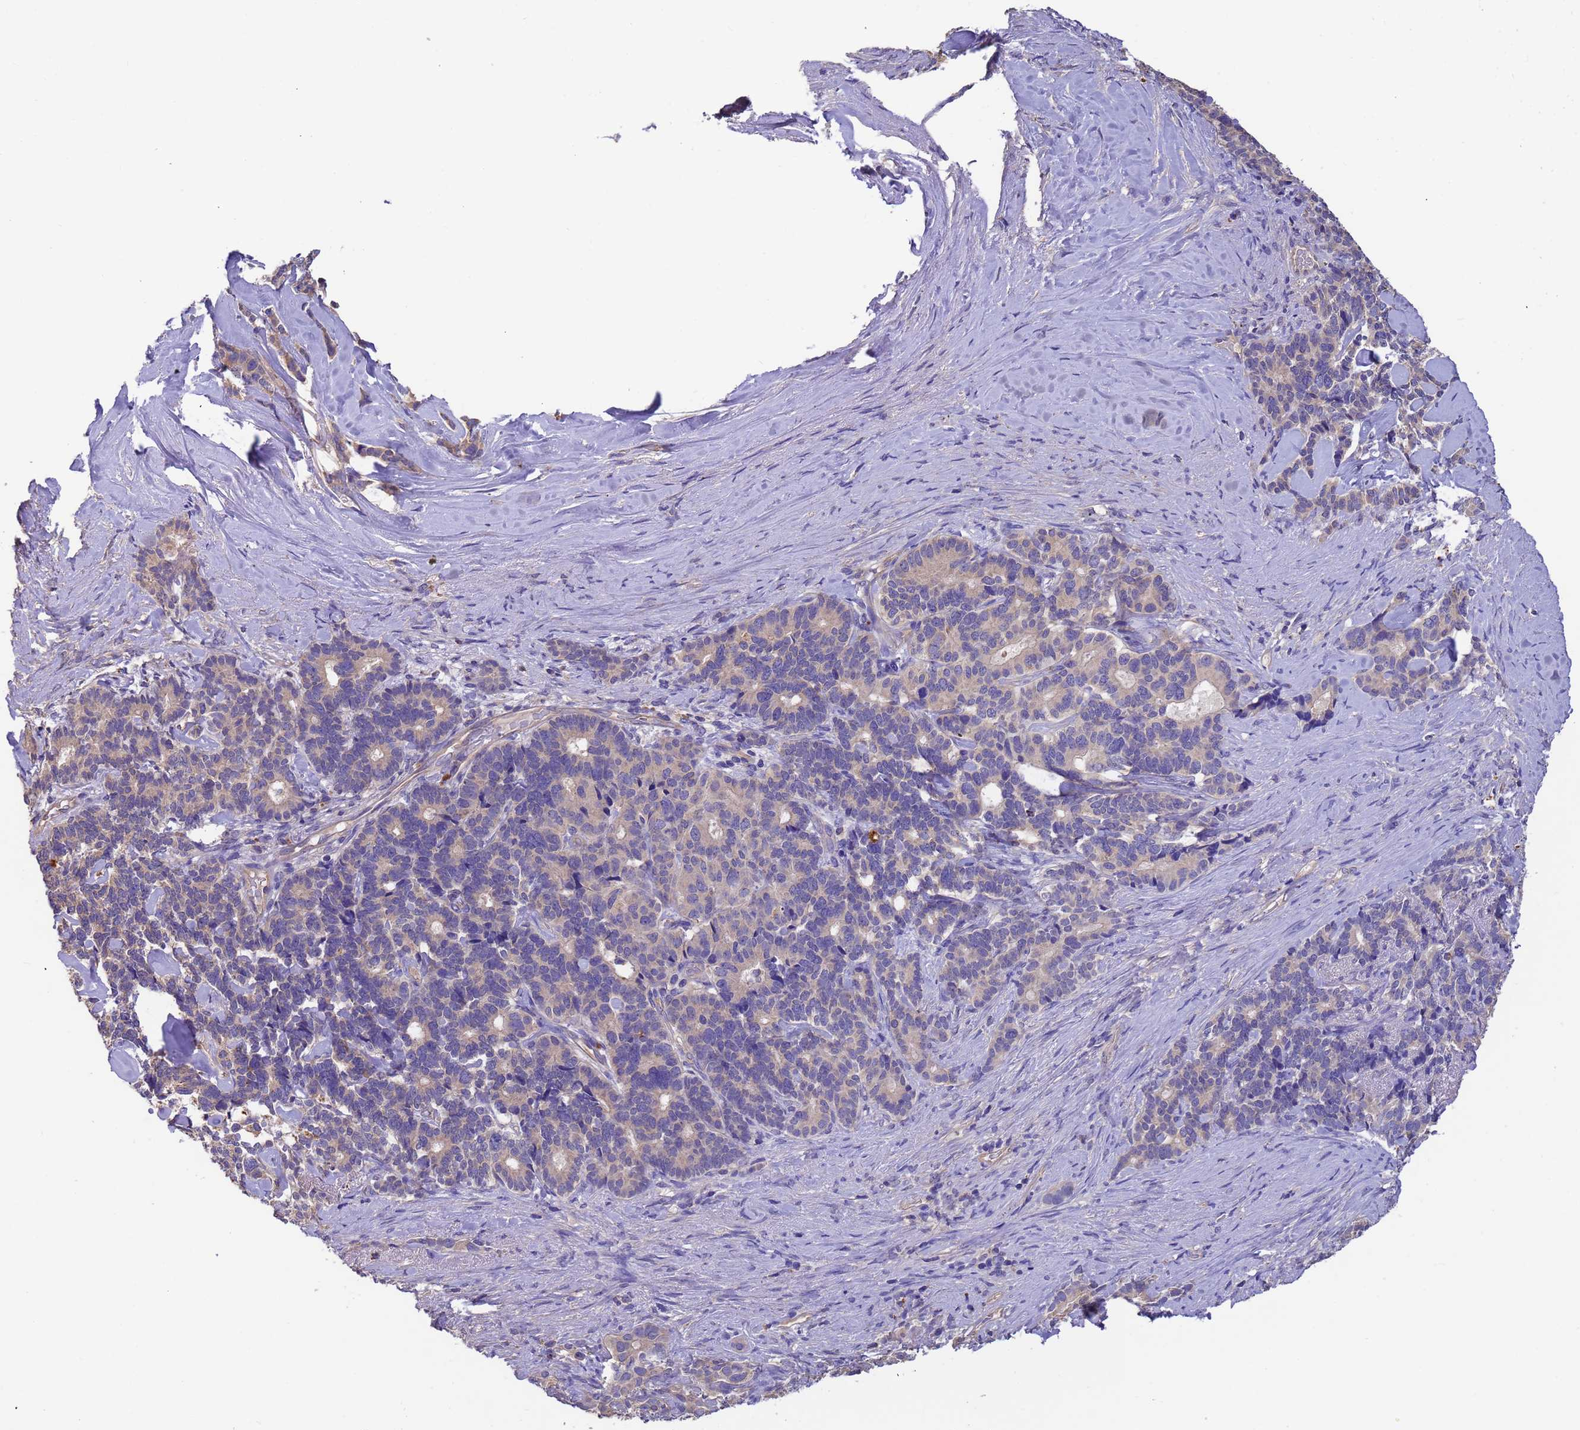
{"staining": {"intensity": "weak", "quantity": "<25%", "location": "cytoplasmic/membranous"}, "tissue": "pancreatic cancer", "cell_type": "Tumor cells", "image_type": "cancer", "snomed": [{"axis": "morphology", "description": "Adenocarcinoma, NOS"}, {"axis": "topography", "description": "Pancreas"}], "caption": "This is a histopathology image of IHC staining of pancreatic adenocarcinoma, which shows no staining in tumor cells. (Stains: DAB (3,3'-diaminobenzidine) immunohistochemistry with hematoxylin counter stain, Microscopy: brightfield microscopy at high magnification).", "gene": "SRL", "patient": {"sex": "female", "age": 74}}